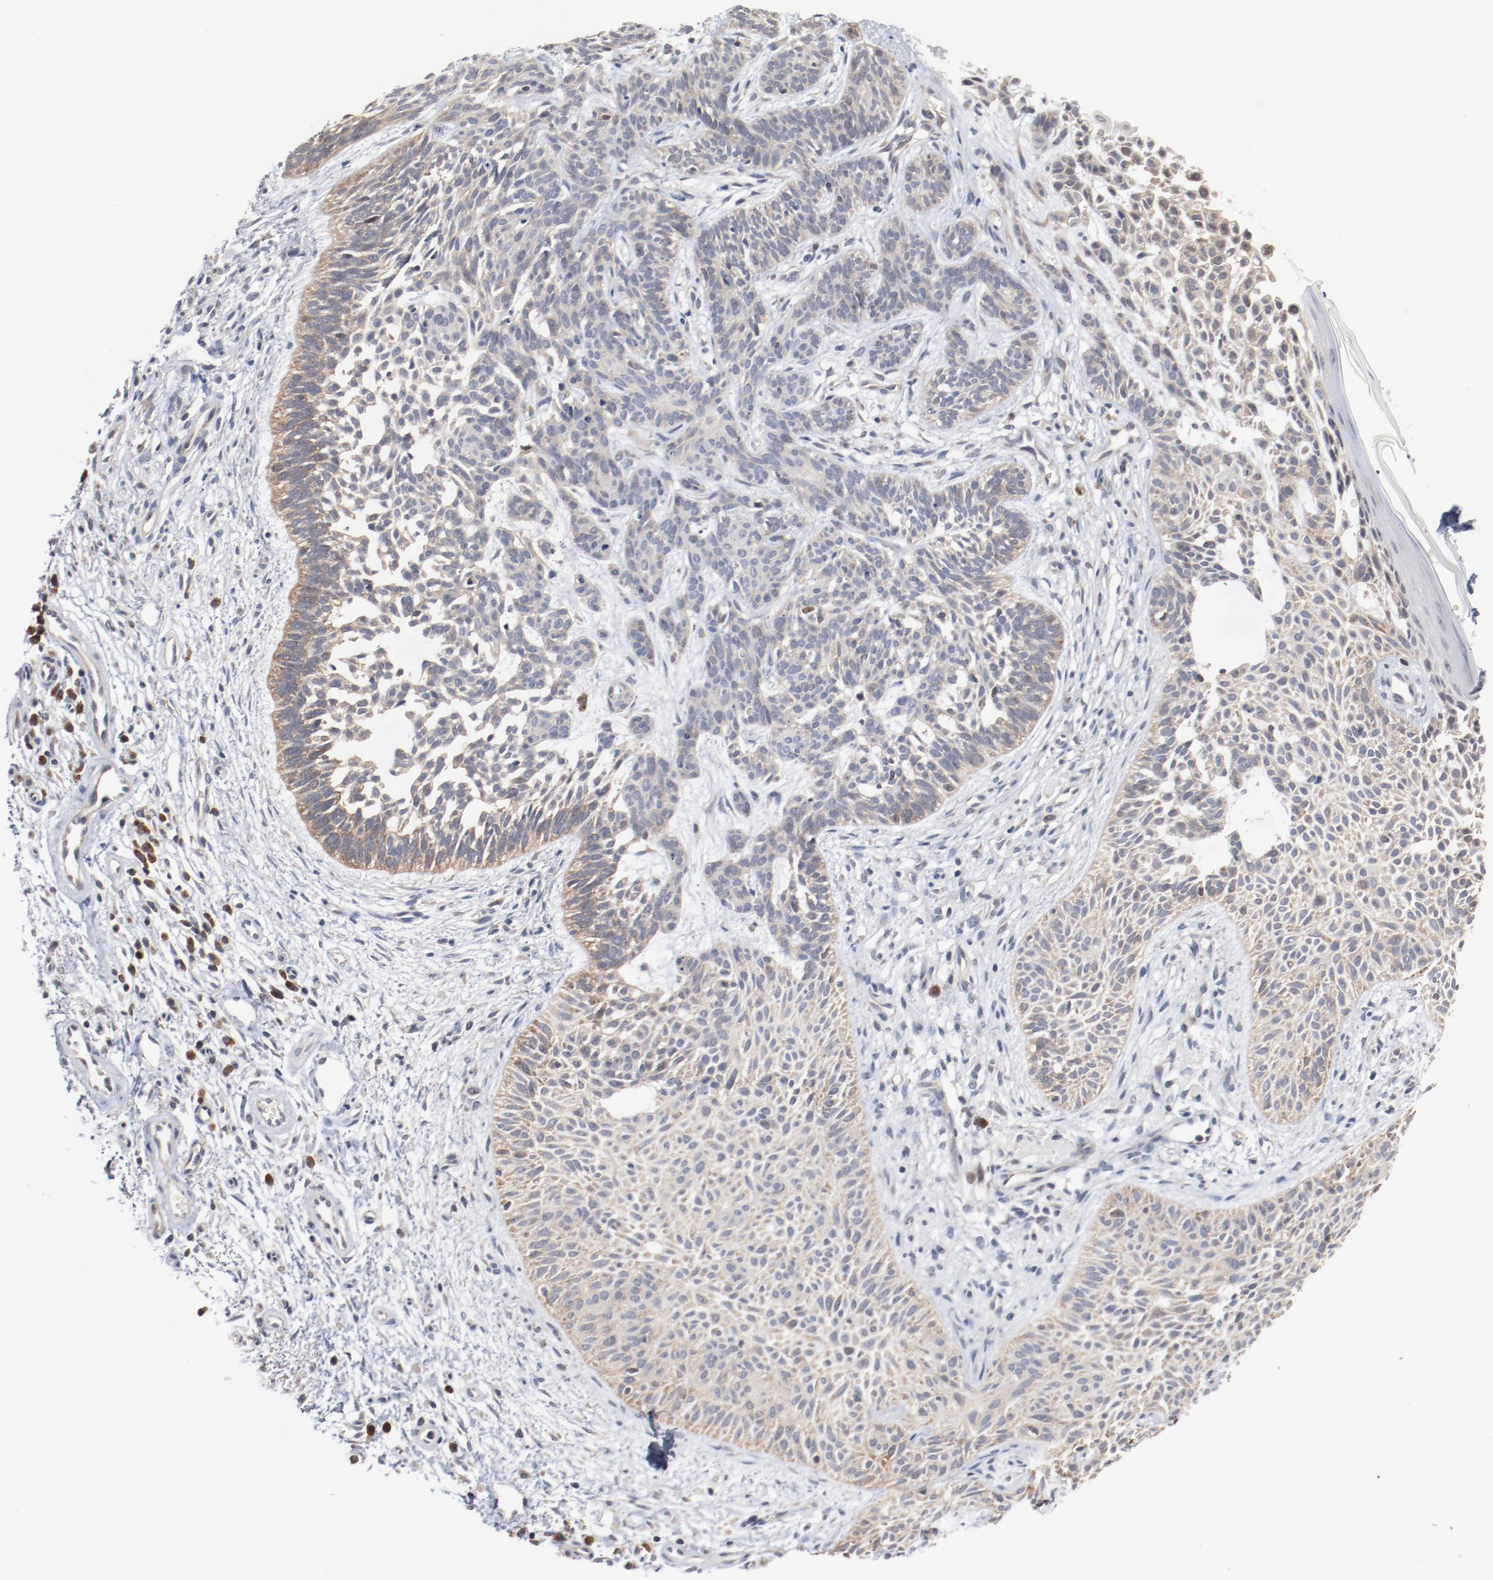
{"staining": {"intensity": "weak", "quantity": ">75%", "location": "cytoplasmic/membranous"}, "tissue": "skin cancer", "cell_type": "Tumor cells", "image_type": "cancer", "snomed": [{"axis": "morphology", "description": "Normal tissue, NOS"}, {"axis": "morphology", "description": "Basal cell carcinoma"}, {"axis": "topography", "description": "Skin"}], "caption": "This is a photomicrograph of immunohistochemistry (IHC) staining of skin basal cell carcinoma, which shows weak staining in the cytoplasmic/membranous of tumor cells.", "gene": "RNASE11", "patient": {"sex": "female", "age": 69}}